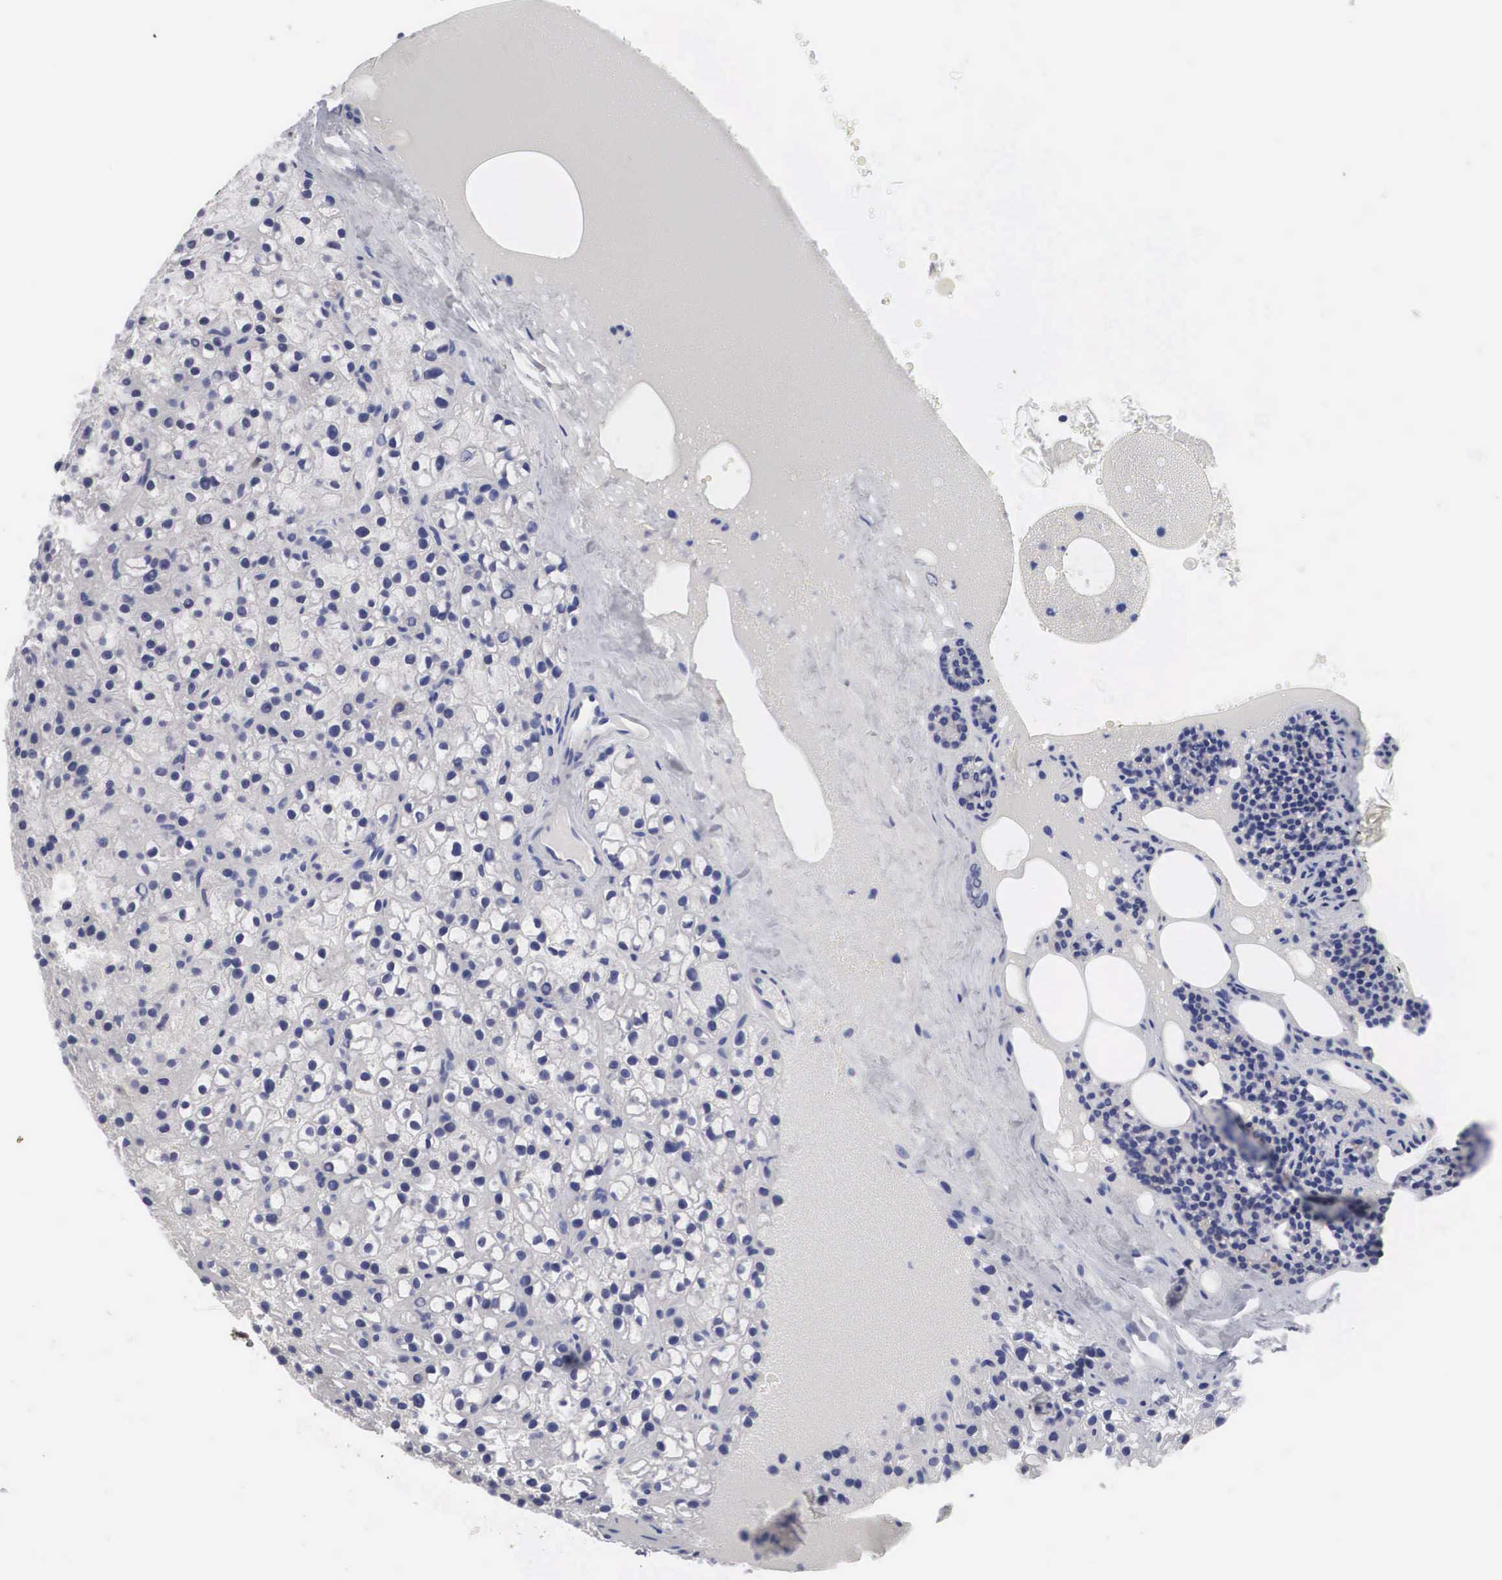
{"staining": {"intensity": "weak", "quantity": "25%-75%", "location": "cytoplasmic/membranous"}, "tissue": "parathyroid gland", "cell_type": "Glandular cells", "image_type": "normal", "snomed": [{"axis": "morphology", "description": "Normal tissue, NOS"}, {"axis": "topography", "description": "Parathyroid gland"}], "caption": "This histopathology image shows normal parathyroid gland stained with IHC to label a protein in brown. The cytoplasmic/membranous of glandular cells show weak positivity for the protein. Nuclei are counter-stained blue.", "gene": "HMOX1", "patient": {"sex": "female", "age": 71}}